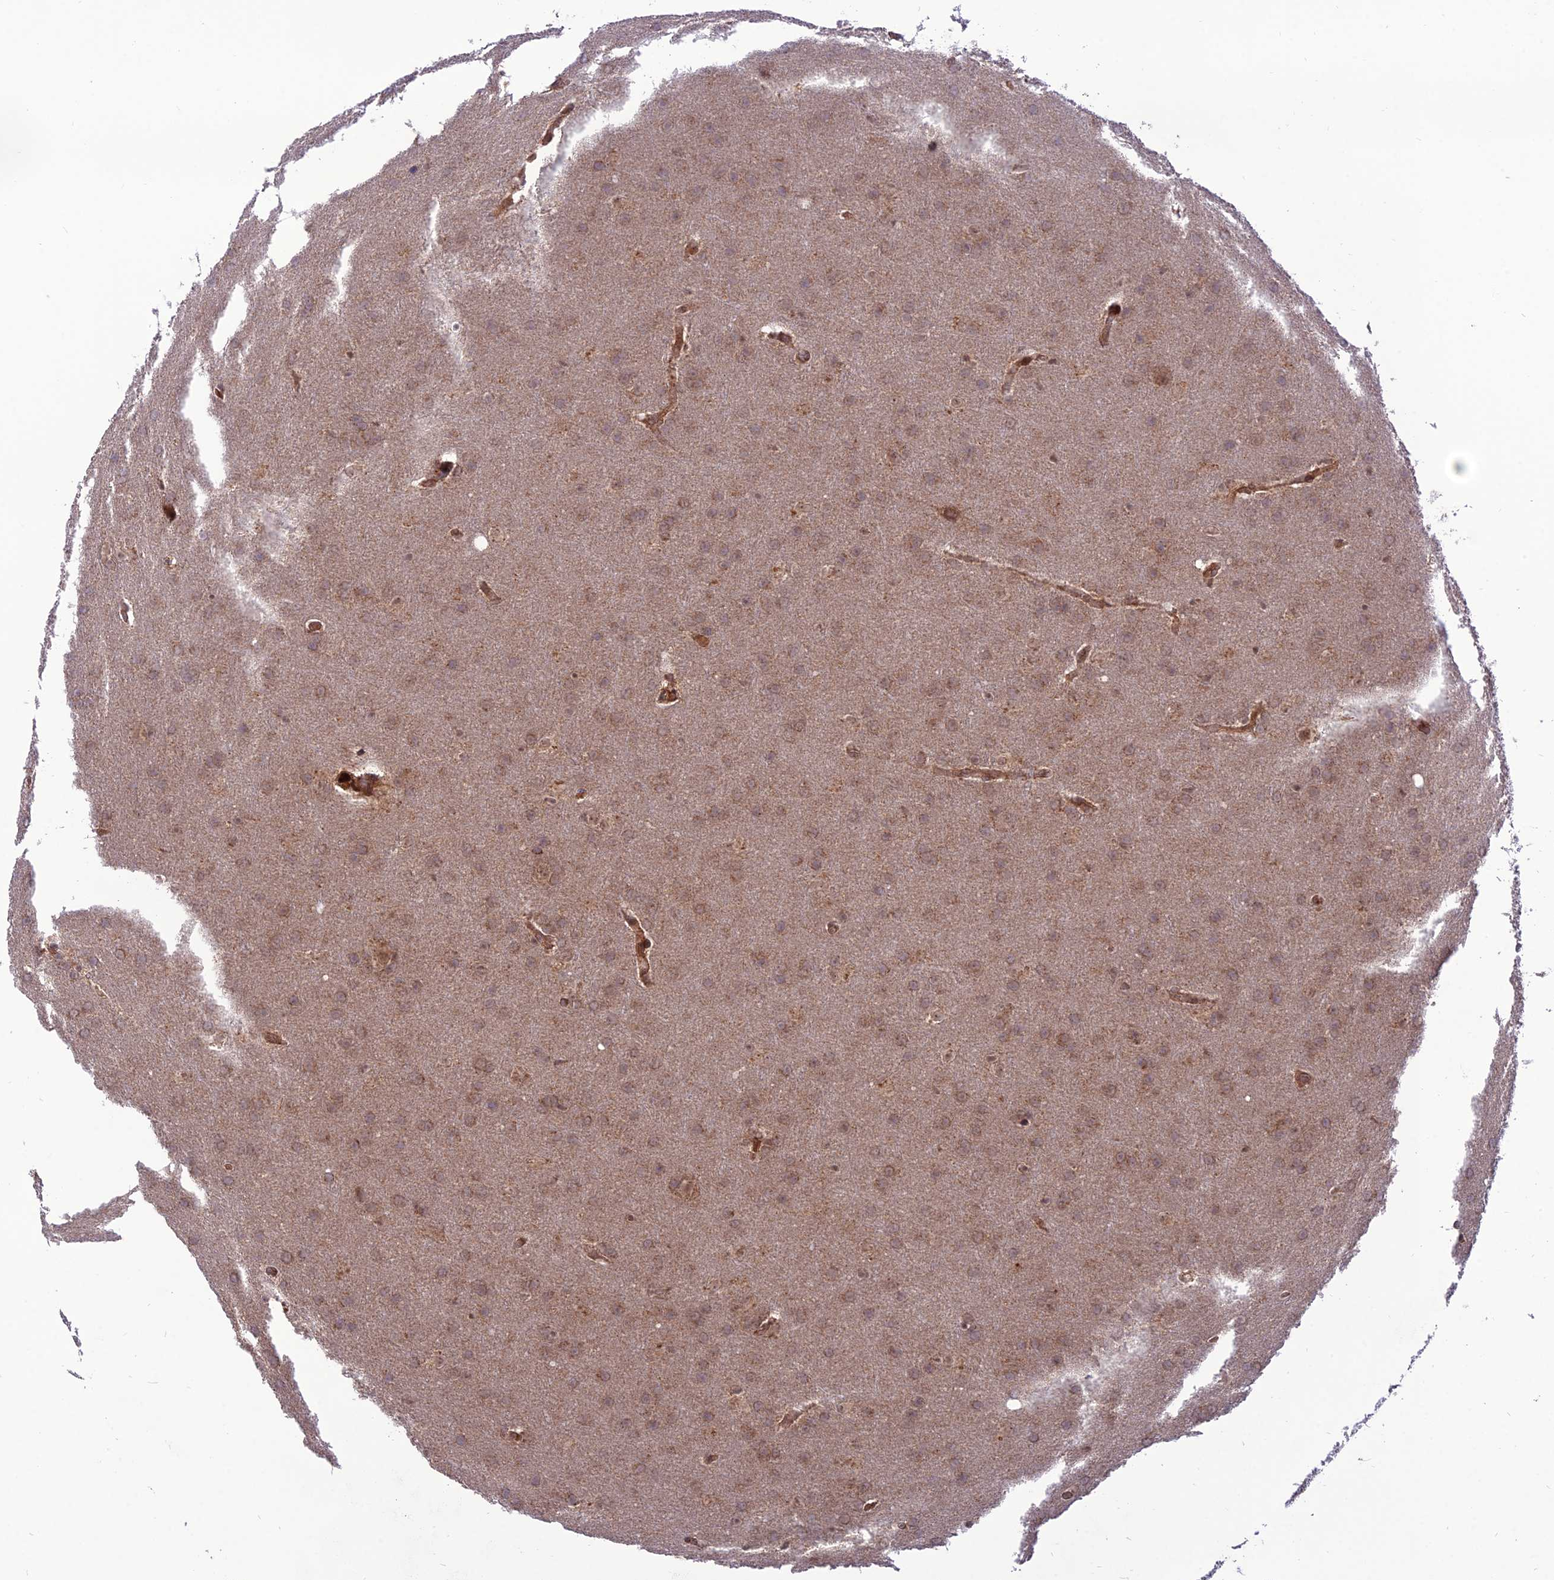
{"staining": {"intensity": "moderate", "quantity": ">75%", "location": "cytoplasmic/membranous"}, "tissue": "glioma", "cell_type": "Tumor cells", "image_type": "cancer", "snomed": [{"axis": "morphology", "description": "Glioma, malignant, Low grade"}, {"axis": "topography", "description": "Brain"}], "caption": "This is a photomicrograph of immunohistochemistry staining of glioma, which shows moderate expression in the cytoplasmic/membranous of tumor cells.", "gene": "NDUFC1", "patient": {"sex": "female", "age": 32}}